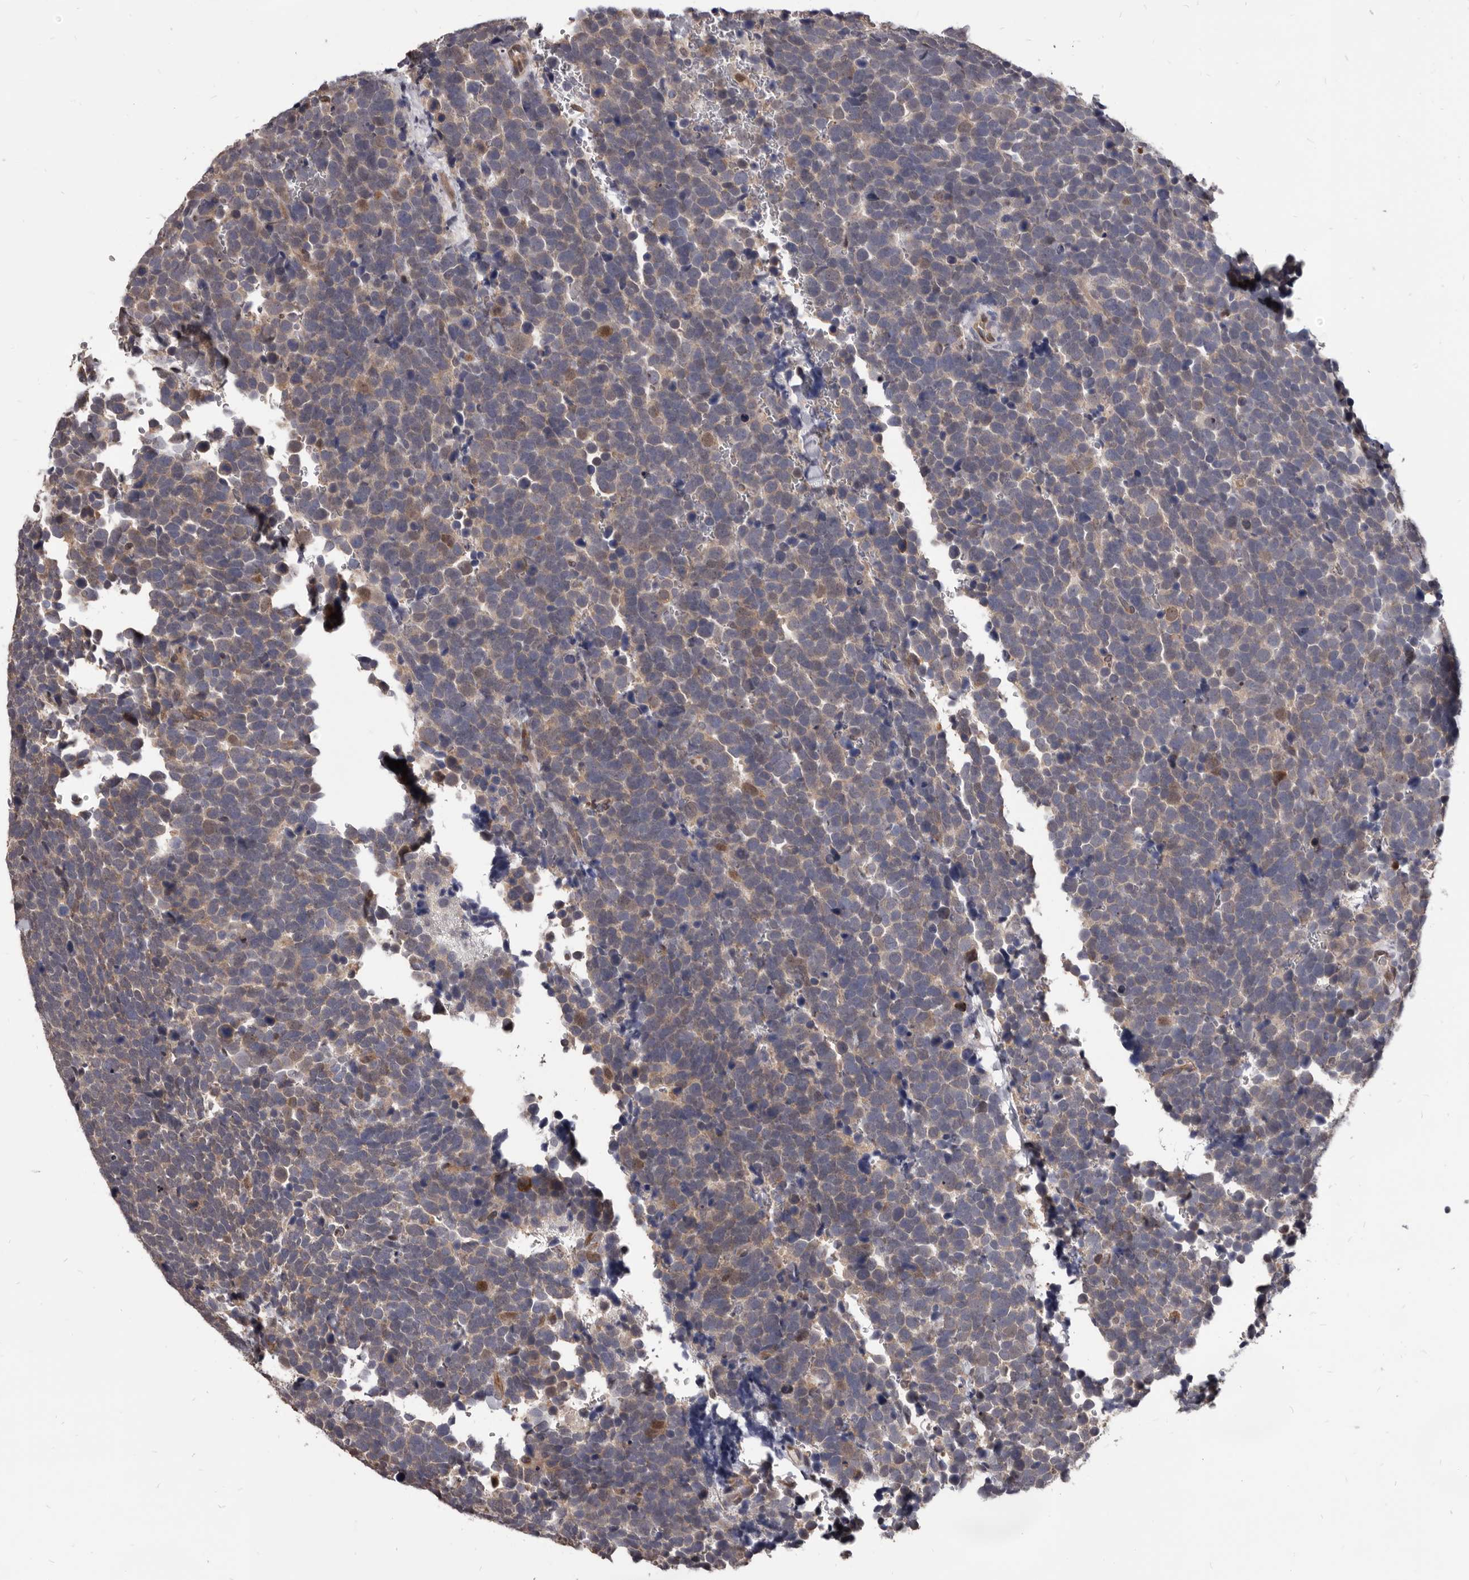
{"staining": {"intensity": "moderate", "quantity": "<25%", "location": "cytoplasmic/membranous"}, "tissue": "urothelial cancer", "cell_type": "Tumor cells", "image_type": "cancer", "snomed": [{"axis": "morphology", "description": "Urothelial carcinoma, High grade"}, {"axis": "topography", "description": "Urinary bladder"}], "caption": "Urothelial carcinoma (high-grade) stained for a protein shows moderate cytoplasmic/membranous positivity in tumor cells.", "gene": "MAP3K14", "patient": {"sex": "female", "age": 82}}